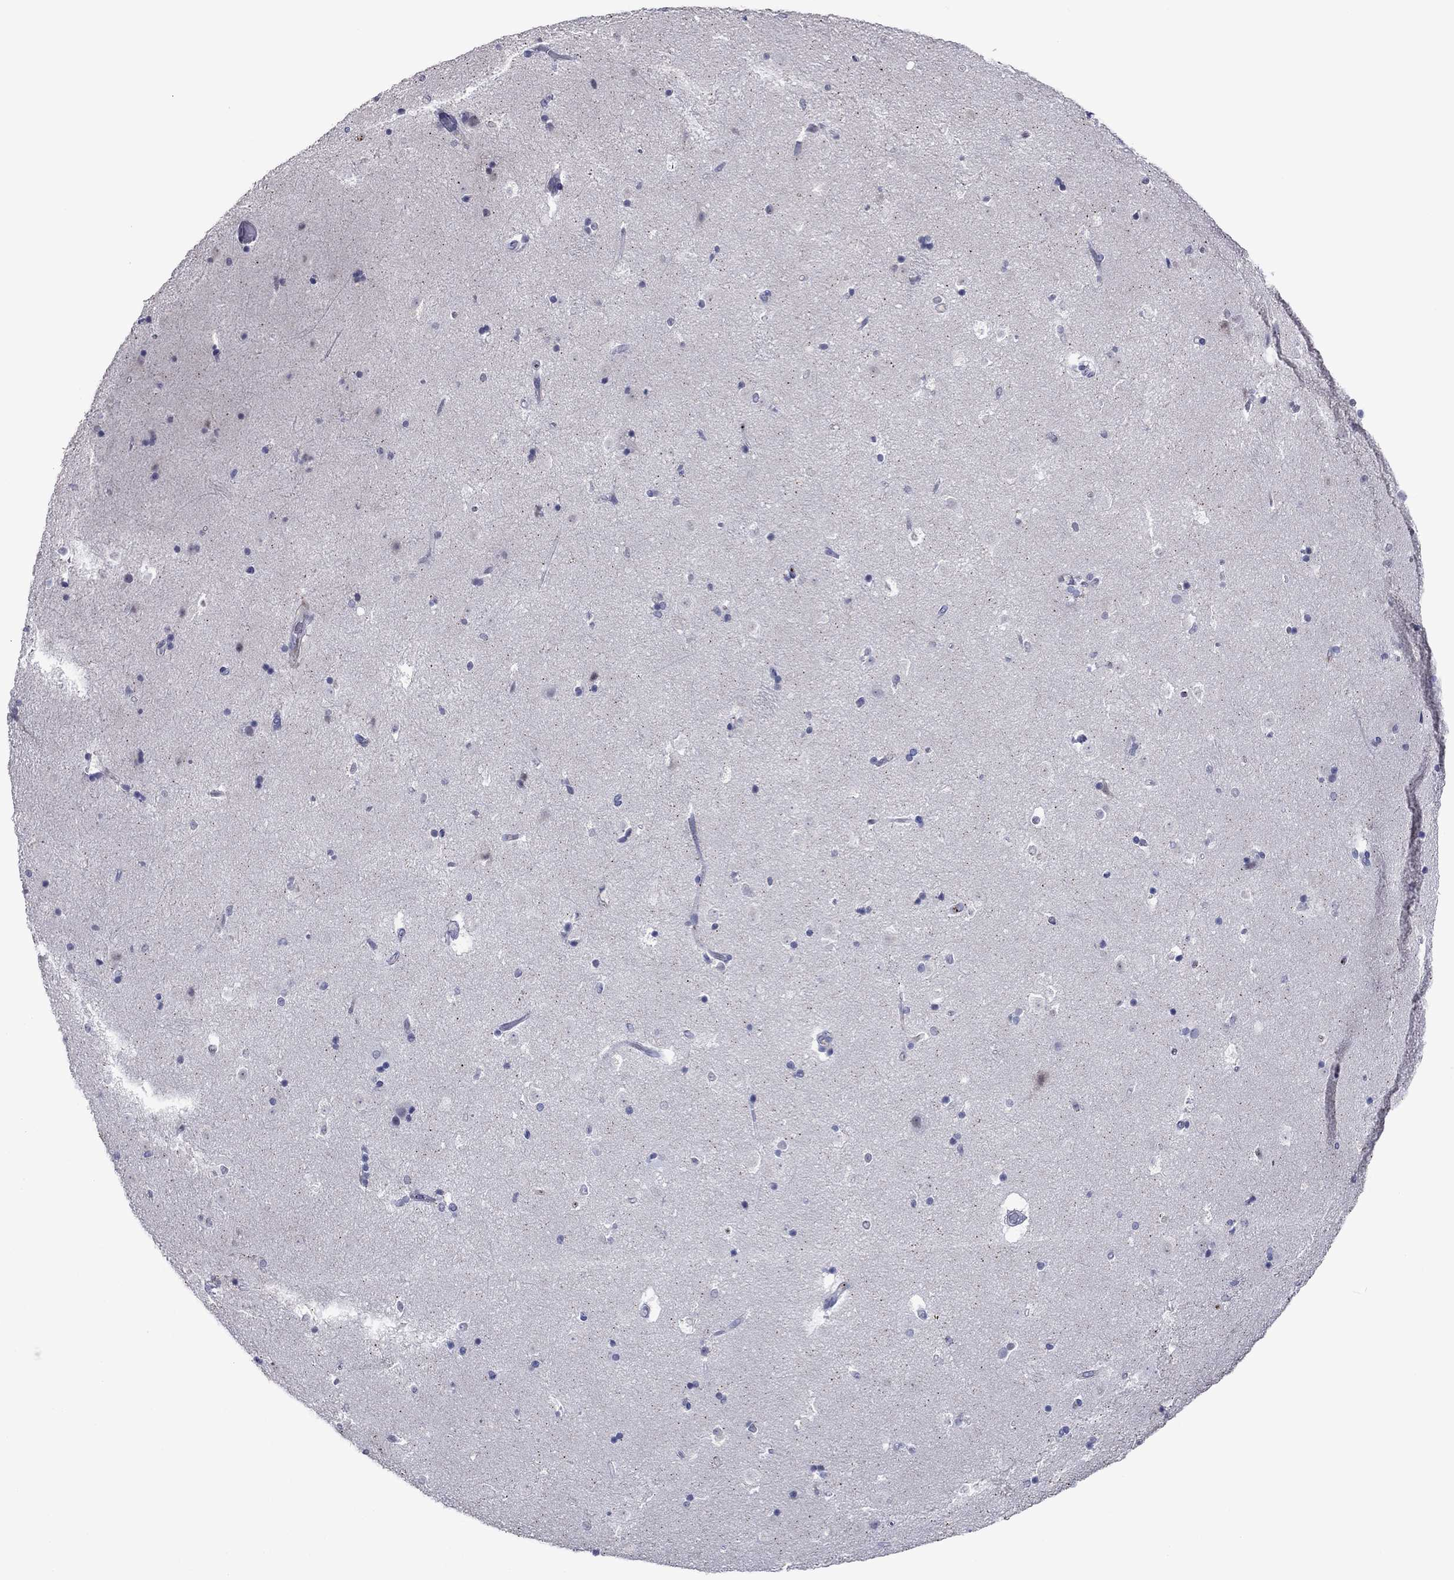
{"staining": {"intensity": "negative", "quantity": "none", "location": "none"}, "tissue": "caudate", "cell_type": "Glial cells", "image_type": "normal", "snomed": [{"axis": "morphology", "description": "Normal tissue, NOS"}, {"axis": "topography", "description": "Lateral ventricle wall"}], "caption": "Micrograph shows no significant protein staining in glial cells of unremarkable caudate. Brightfield microscopy of immunohistochemistry (IHC) stained with DAB (3,3'-diaminobenzidine) (brown) and hematoxylin (blue), captured at high magnification.", "gene": "HPX", "patient": {"sex": "male", "age": 51}}